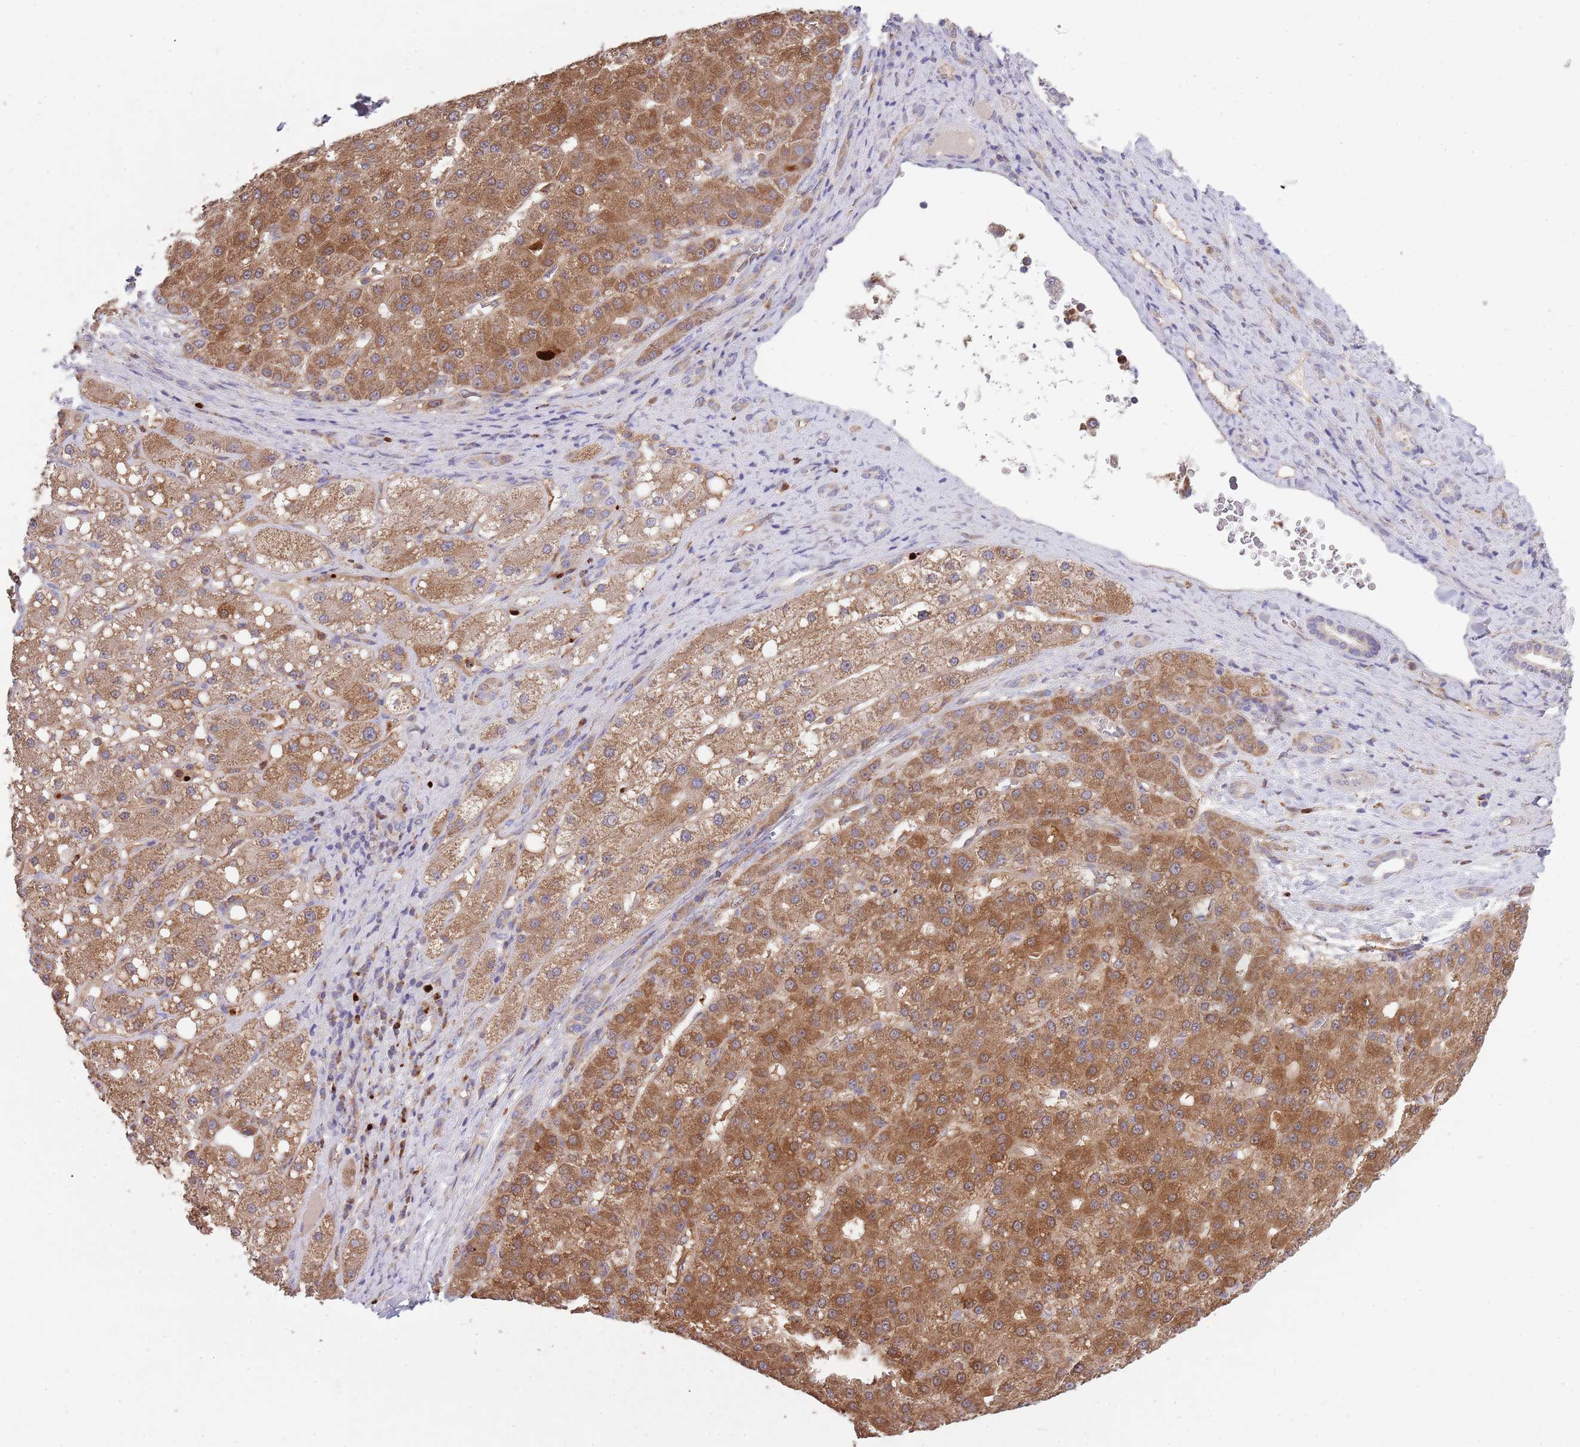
{"staining": {"intensity": "strong", "quantity": ">75%", "location": "cytoplasmic/membranous"}, "tissue": "liver cancer", "cell_type": "Tumor cells", "image_type": "cancer", "snomed": [{"axis": "morphology", "description": "Carcinoma, Hepatocellular, NOS"}, {"axis": "topography", "description": "Liver"}], "caption": "Protein expression analysis of human liver cancer reveals strong cytoplasmic/membranous positivity in approximately >75% of tumor cells.", "gene": "DDT", "patient": {"sex": "male", "age": 67}}